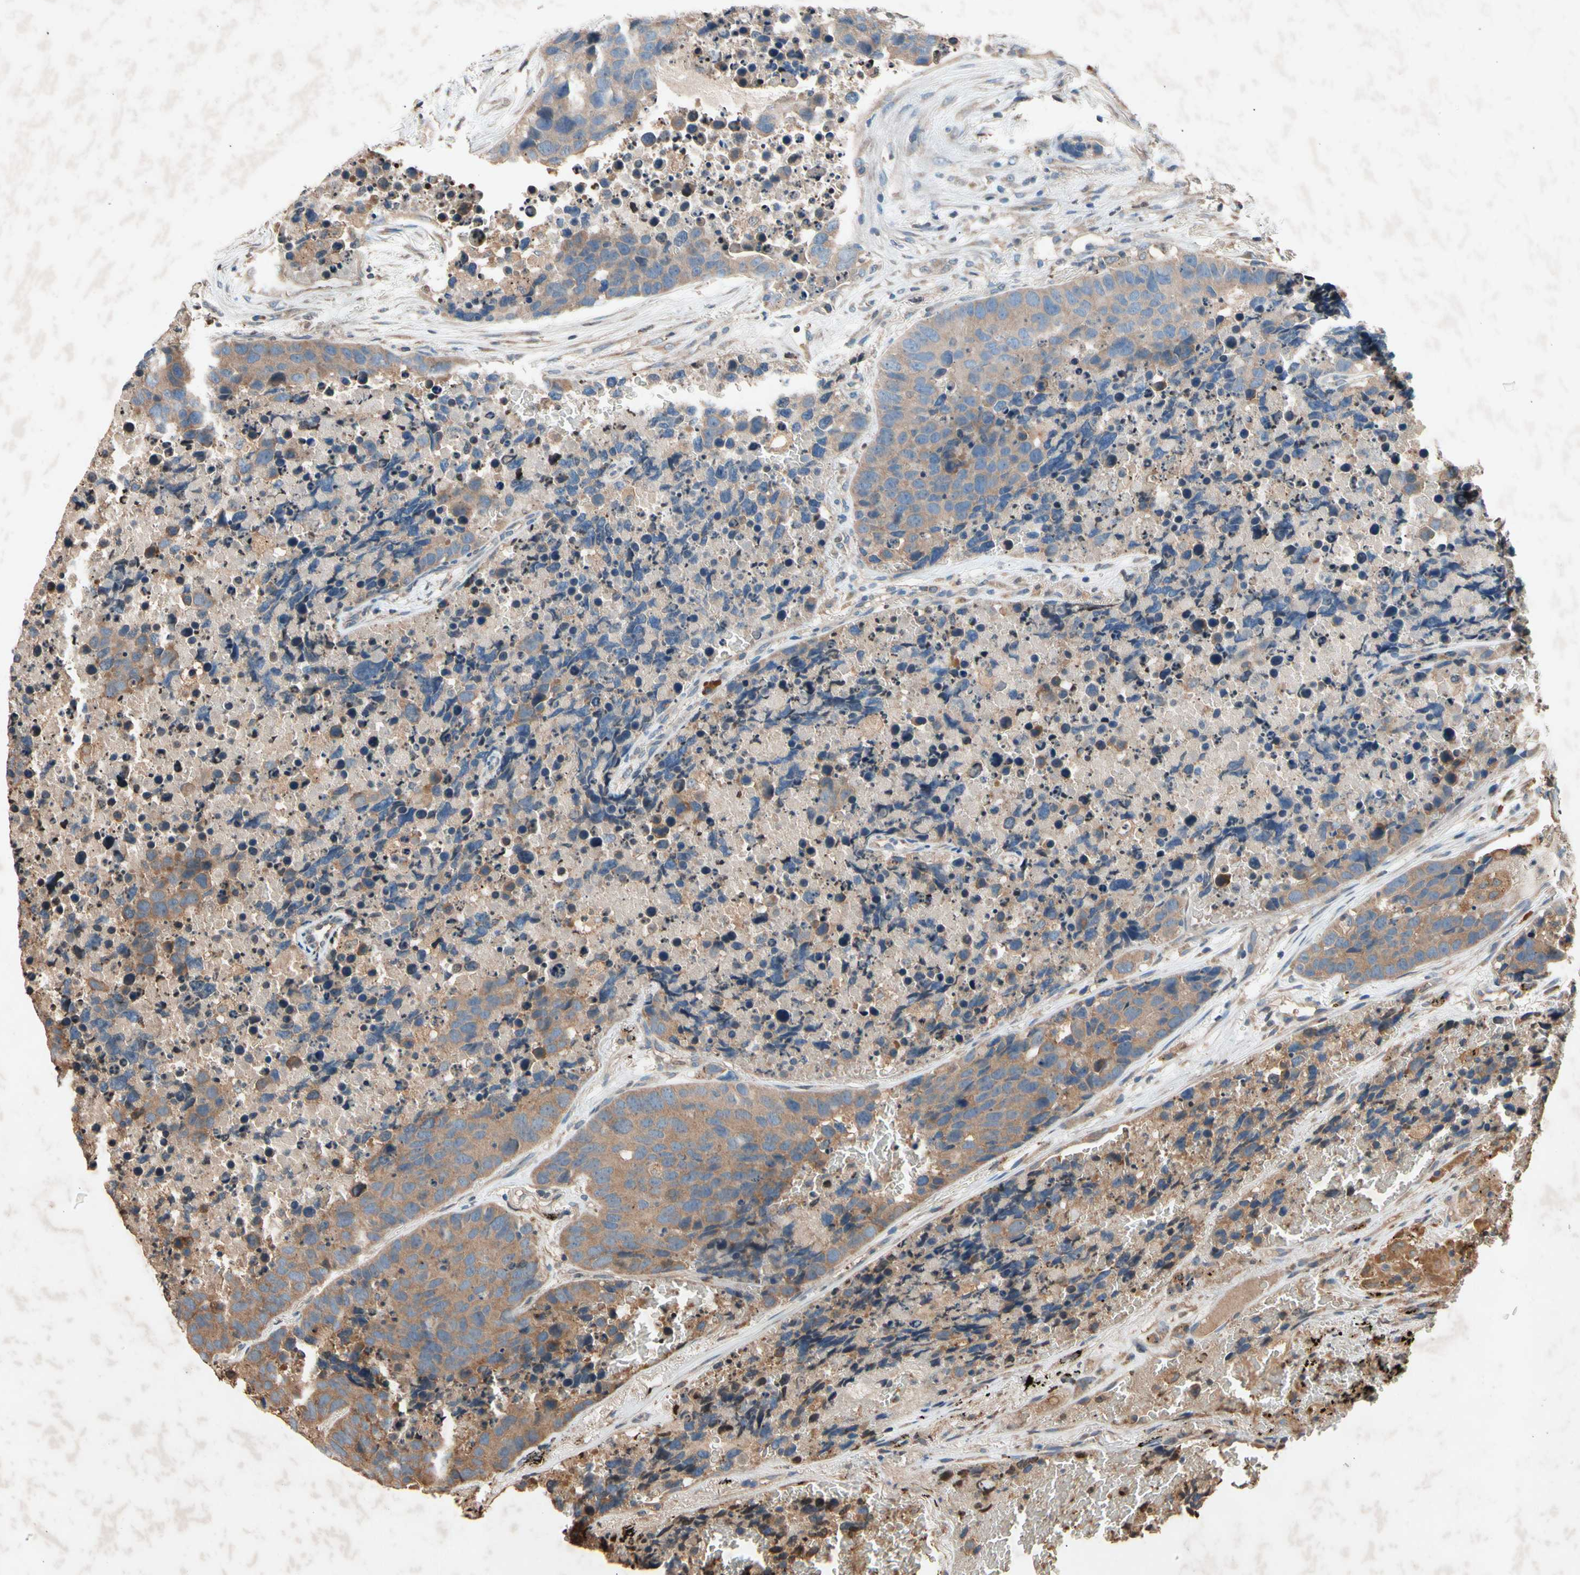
{"staining": {"intensity": "moderate", "quantity": ">75%", "location": "cytoplasmic/membranous"}, "tissue": "carcinoid", "cell_type": "Tumor cells", "image_type": "cancer", "snomed": [{"axis": "morphology", "description": "Carcinoid, malignant, NOS"}, {"axis": "topography", "description": "Lung"}], "caption": "Immunohistochemistry (IHC) (DAB (3,3'-diaminobenzidine)) staining of carcinoid exhibits moderate cytoplasmic/membranous protein expression in approximately >75% of tumor cells.", "gene": "PRDX4", "patient": {"sex": "male", "age": 60}}